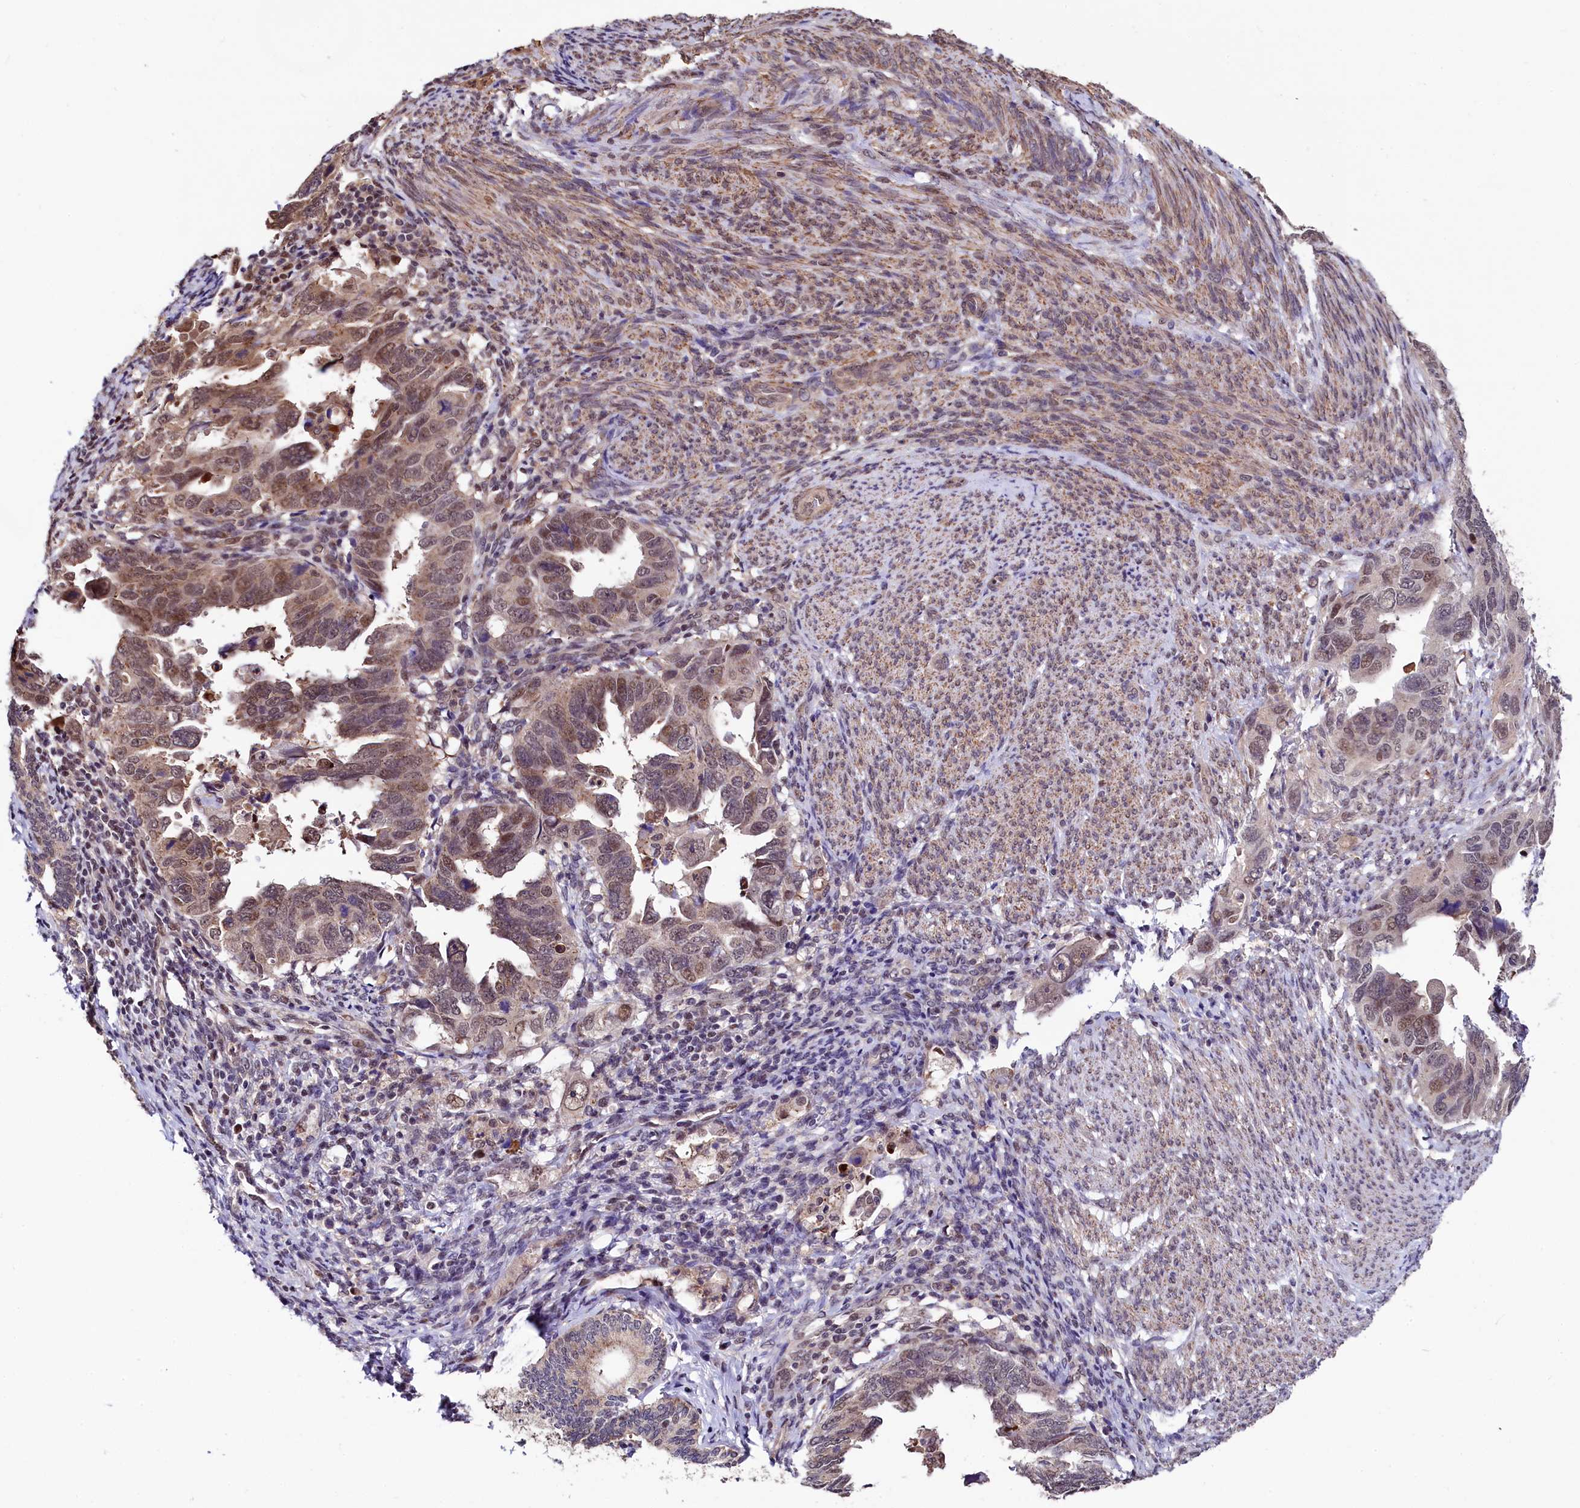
{"staining": {"intensity": "moderate", "quantity": "25%-75%", "location": "nuclear"}, "tissue": "endometrial cancer", "cell_type": "Tumor cells", "image_type": "cancer", "snomed": [{"axis": "morphology", "description": "Adenocarcinoma, NOS"}, {"axis": "topography", "description": "Endometrium"}], "caption": "Protein expression analysis of human adenocarcinoma (endometrial) reveals moderate nuclear staining in about 25%-75% of tumor cells. Nuclei are stained in blue.", "gene": "LEO1", "patient": {"sex": "female", "age": 65}}